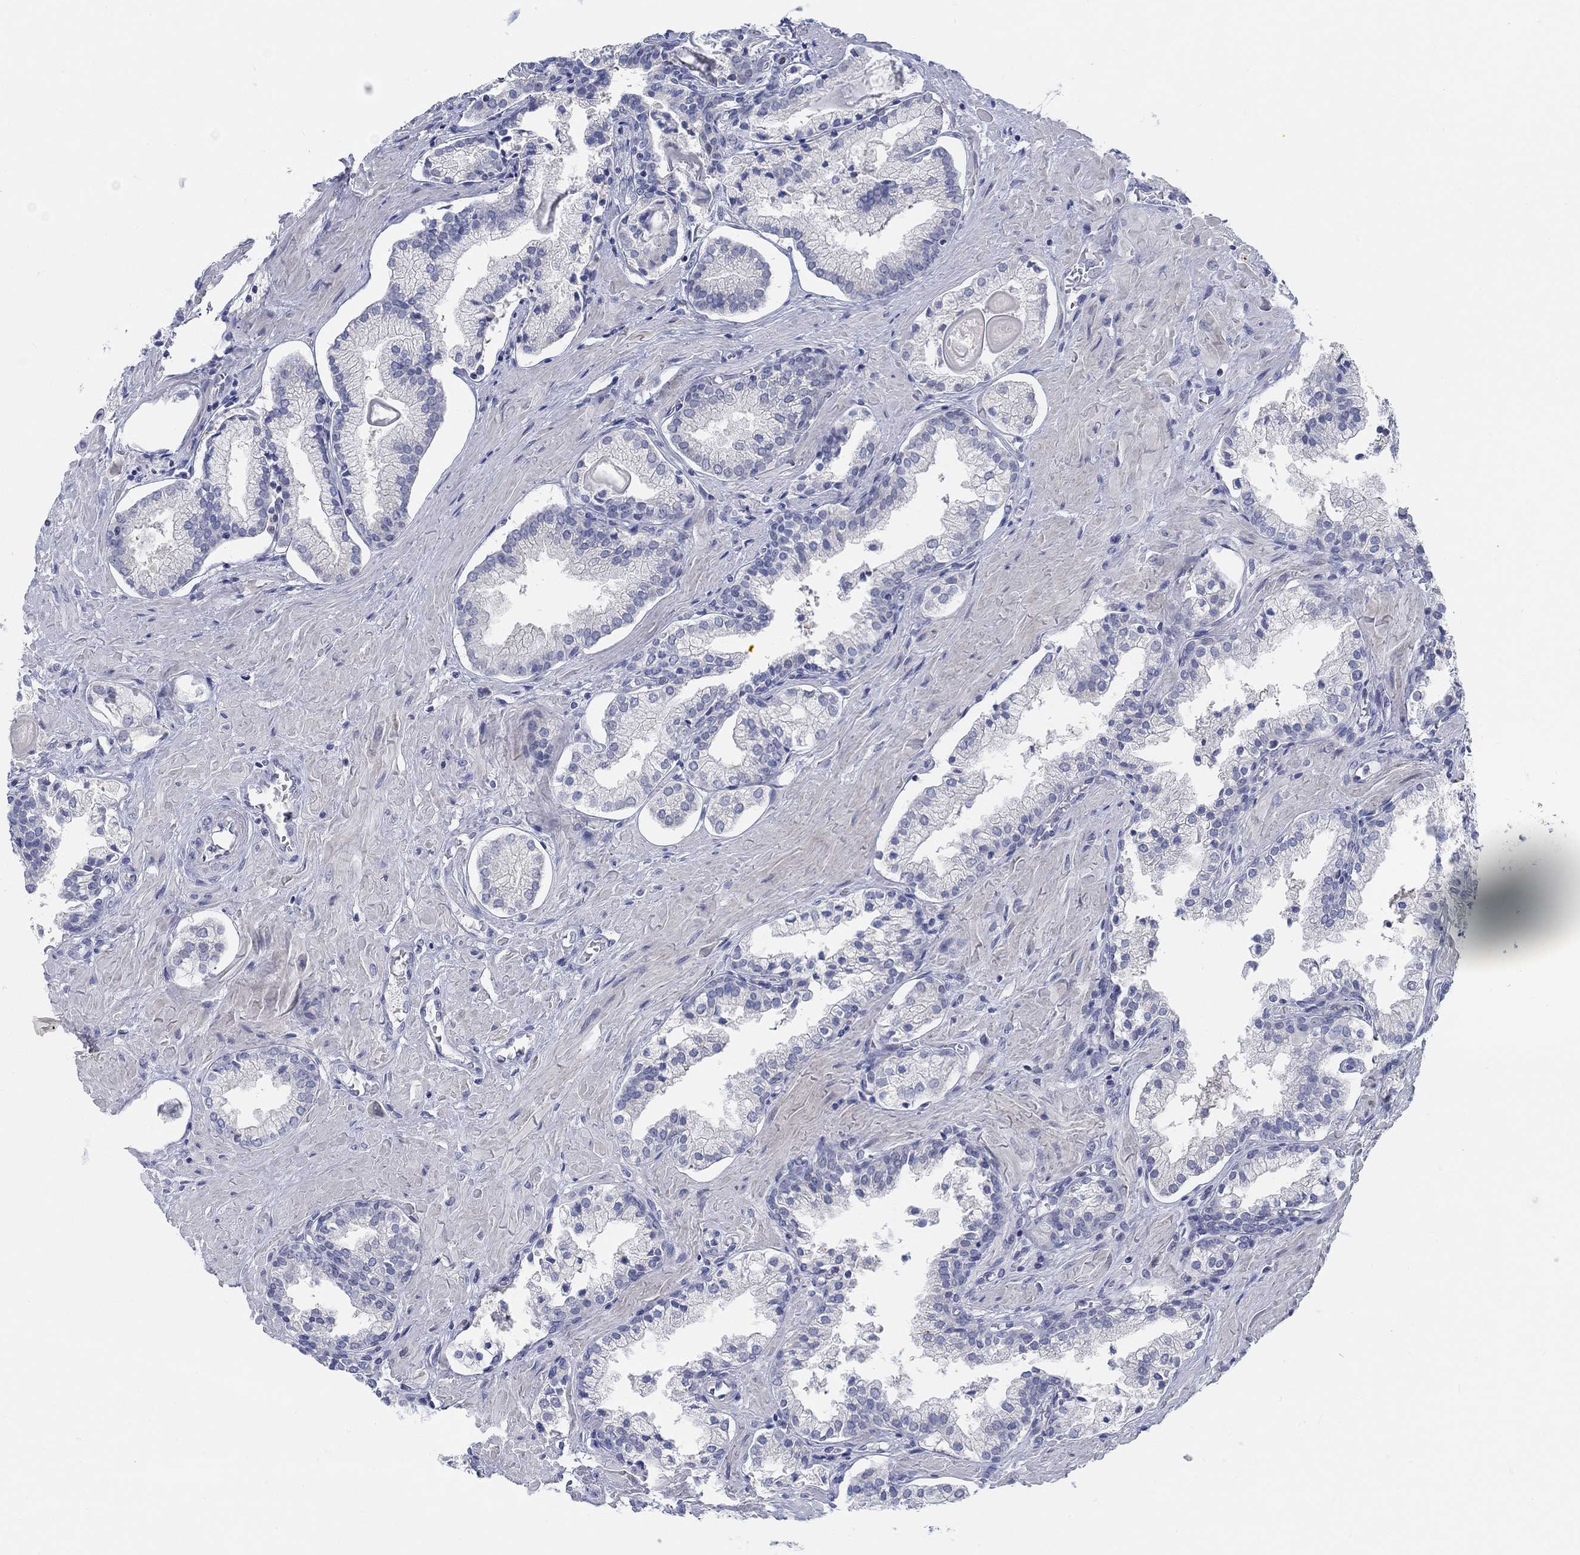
{"staining": {"intensity": "negative", "quantity": "none", "location": "none"}, "tissue": "prostate cancer", "cell_type": "Tumor cells", "image_type": "cancer", "snomed": [{"axis": "morphology", "description": "Adenocarcinoma, NOS"}, {"axis": "topography", "description": "Prostate and seminal vesicle, NOS"}, {"axis": "topography", "description": "Prostate"}], "caption": "Protein analysis of prostate cancer exhibits no significant staining in tumor cells.", "gene": "SNTG2", "patient": {"sex": "male", "age": 44}}